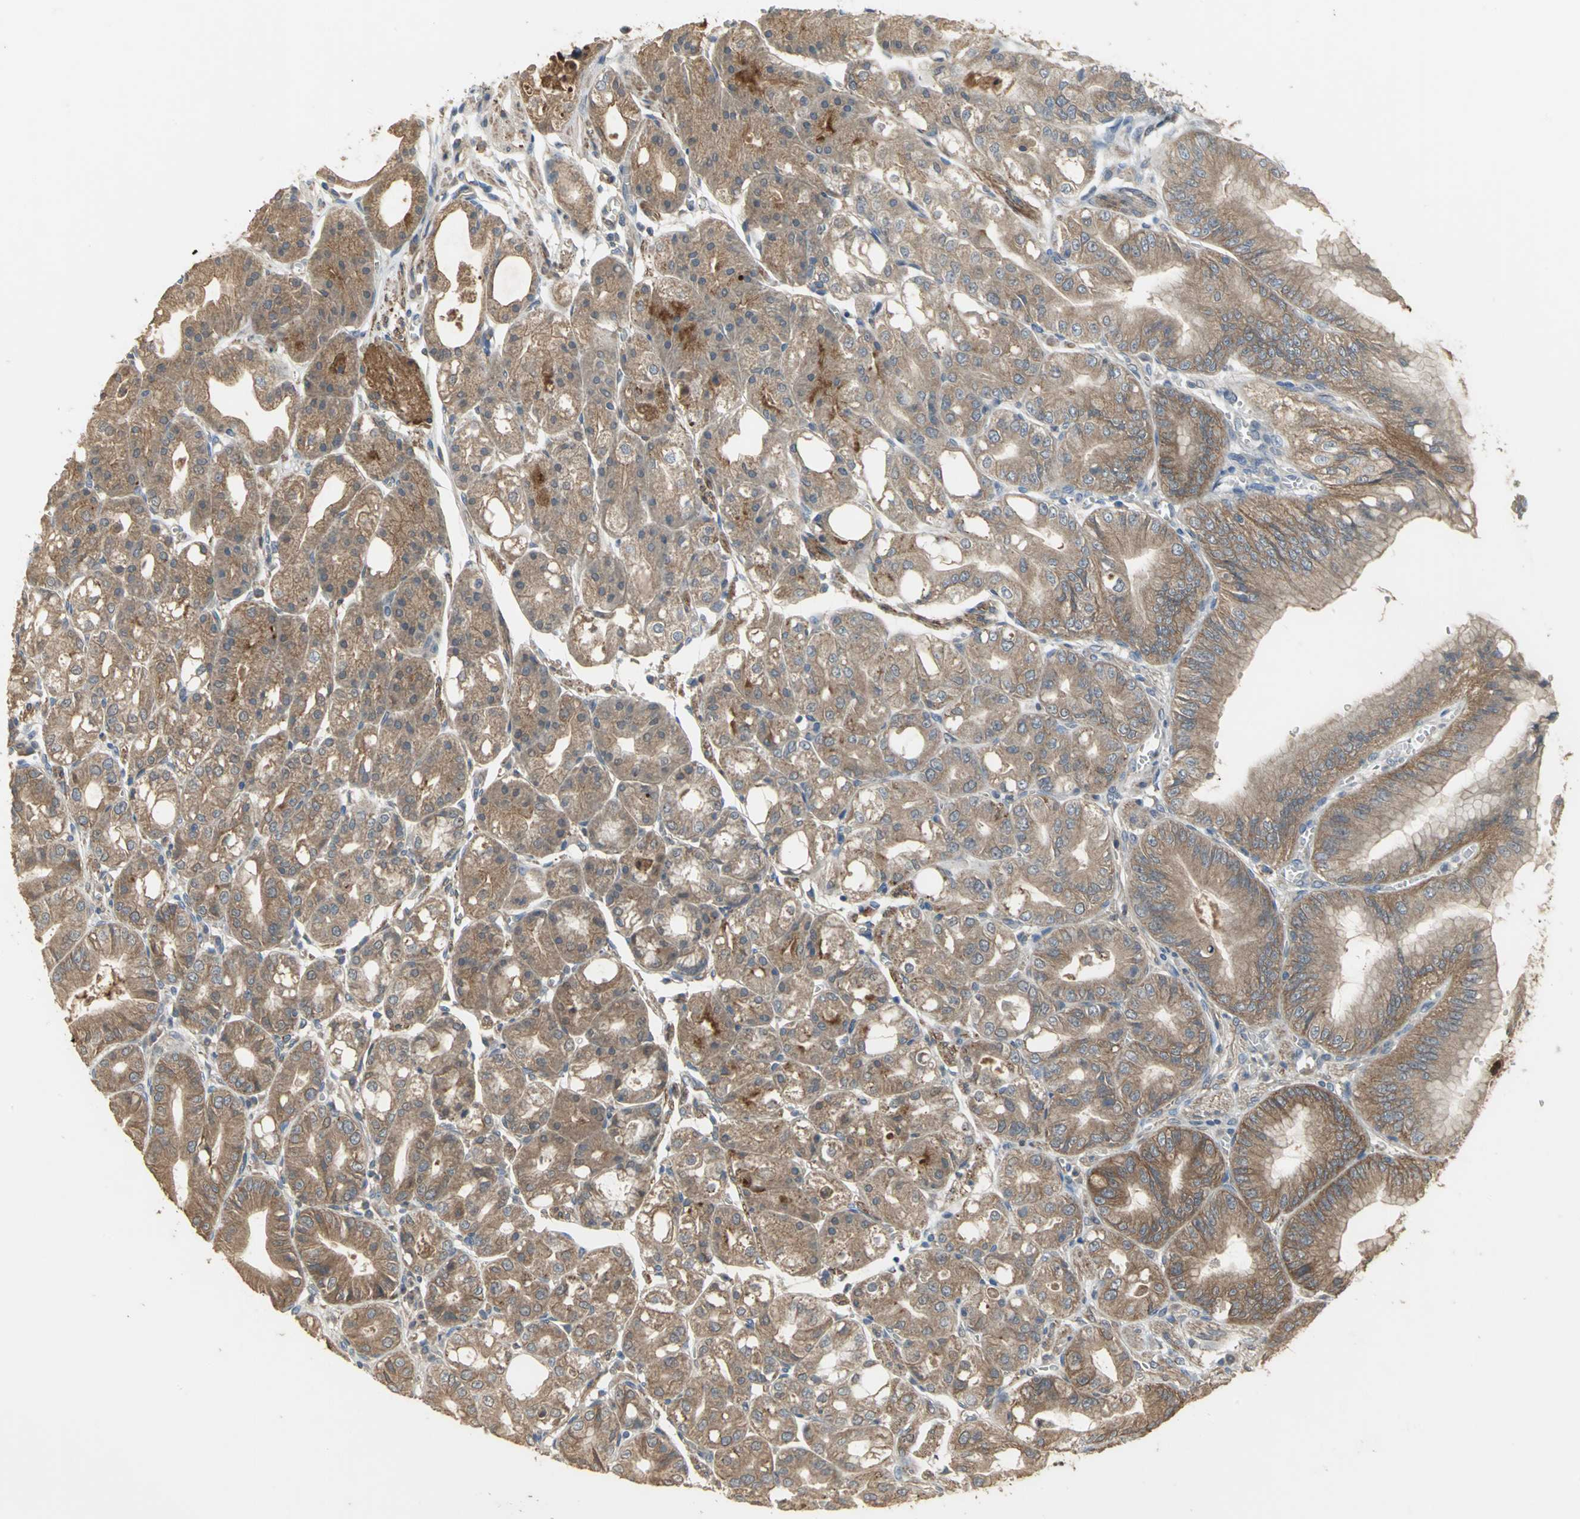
{"staining": {"intensity": "moderate", "quantity": ">75%", "location": "cytoplasmic/membranous"}, "tissue": "stomach", "cell_type": "Glandular cells", "image_type": "normal", "snomed": [{"axis": "morphology", "description": "Normal tissue, NOS"}, {"axis": "topography", "description": "Stomach, lower"}], "caption": "About >75% of glandular cells in normal stomach display moderate cytoplasmic/membranous protein expression as visualized by brown immunohistochemical staining.", "gene": "MET", "patient": {"sex": "male", "age": 71}}